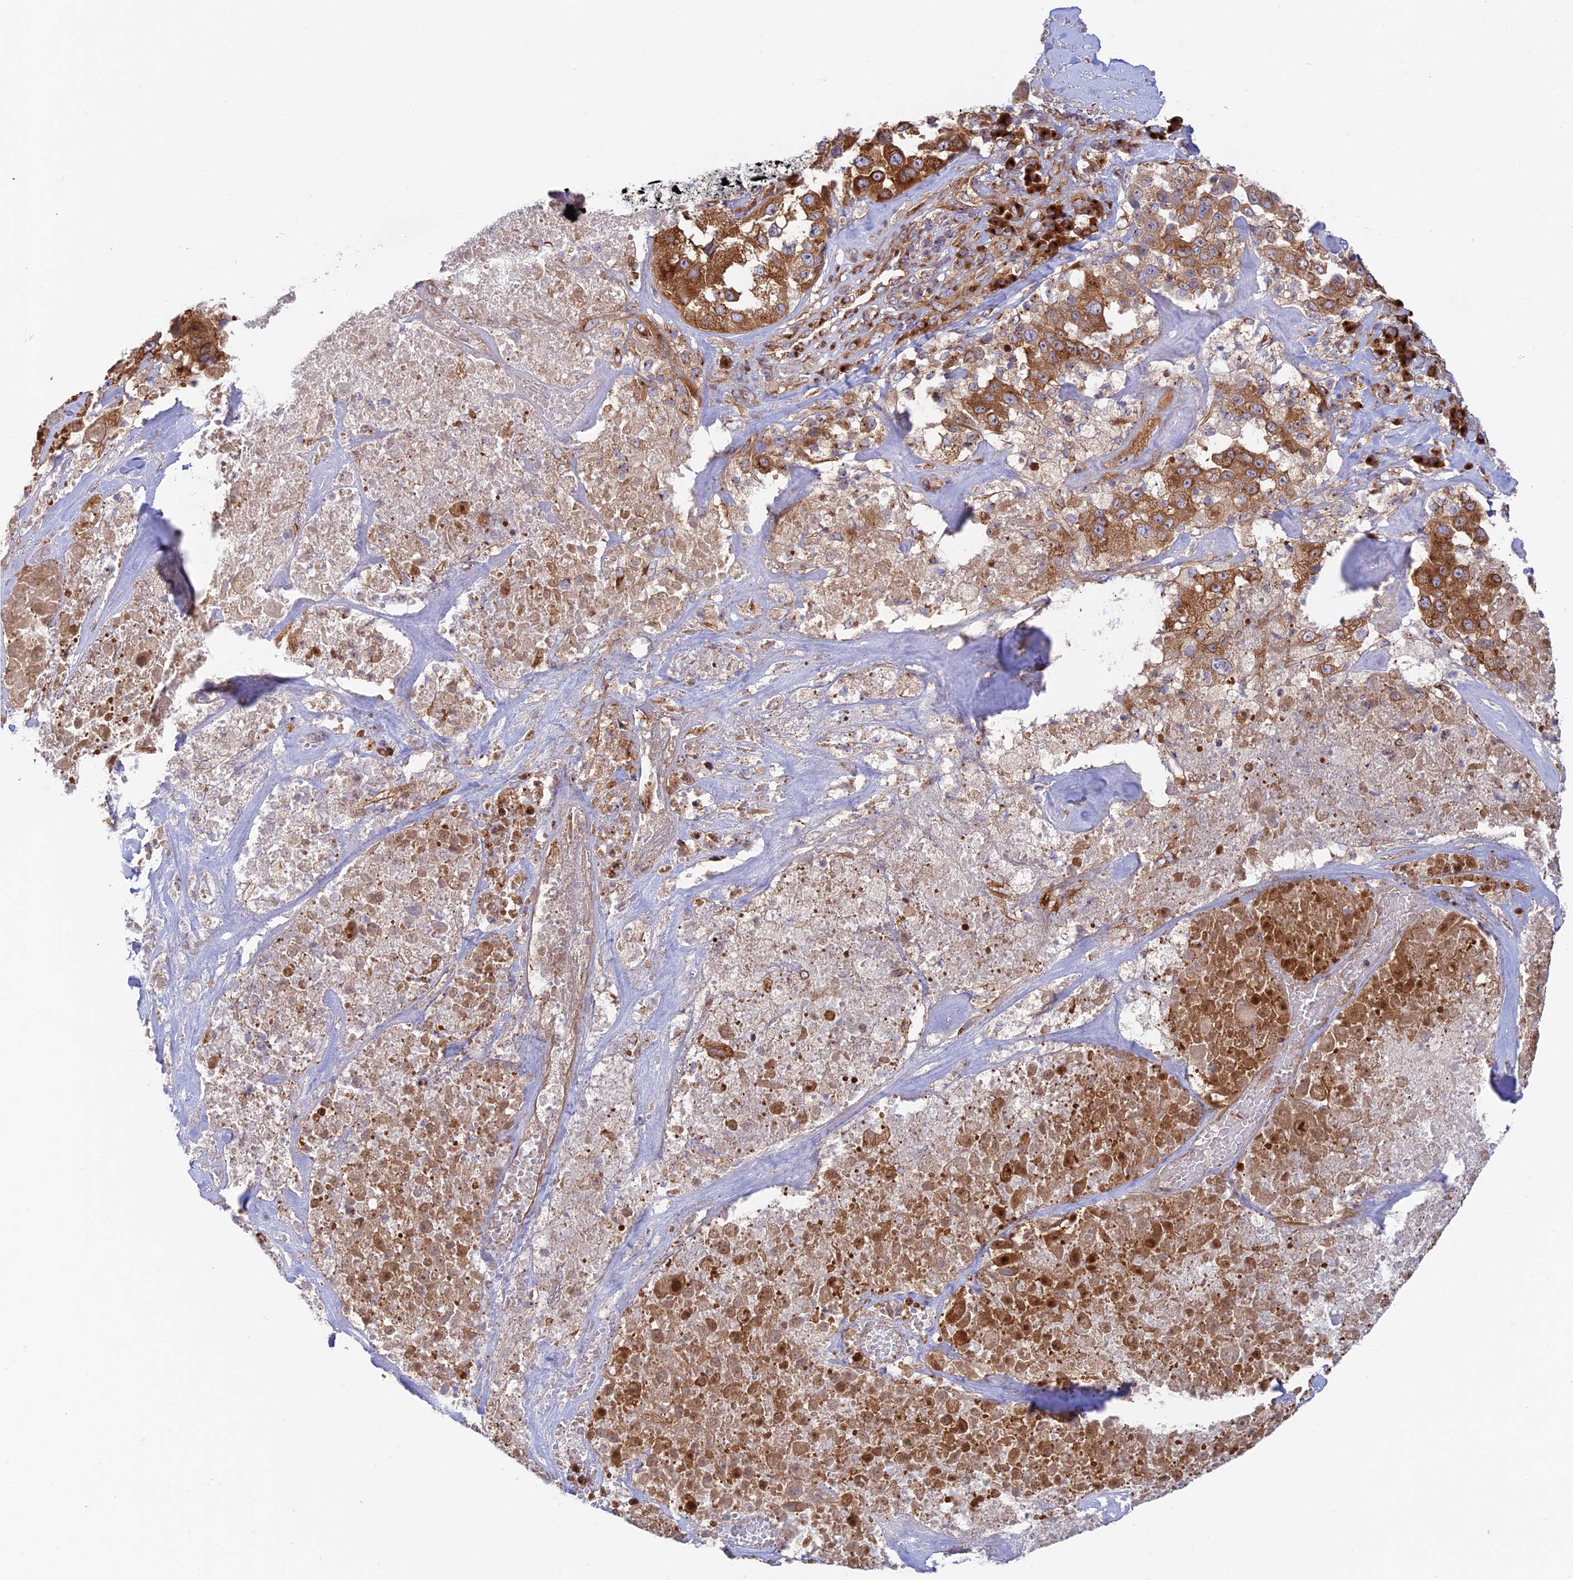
{"staining": {"intensity": "strong", "quantity": ">75%", "location": "cytoplasmic/membranous"}, "tissue": "melanoma", "cell_type": "Tumor cells", "image_type": "cancer", "snomed": [{"axis": "morphology", "description": "Malignant melanoma, Metastatic site"}, {"axis": "topography", "description": "Lymph node"}], "caption": "Immunohistochemical staining of human malignant melanoma (metastatic site) displays high levels of strong cytoplasmic/membranous staining in about >75% of tumor cells.", "gene": "GOLGA3", "patient": {"sex": "male", "age": 62}}